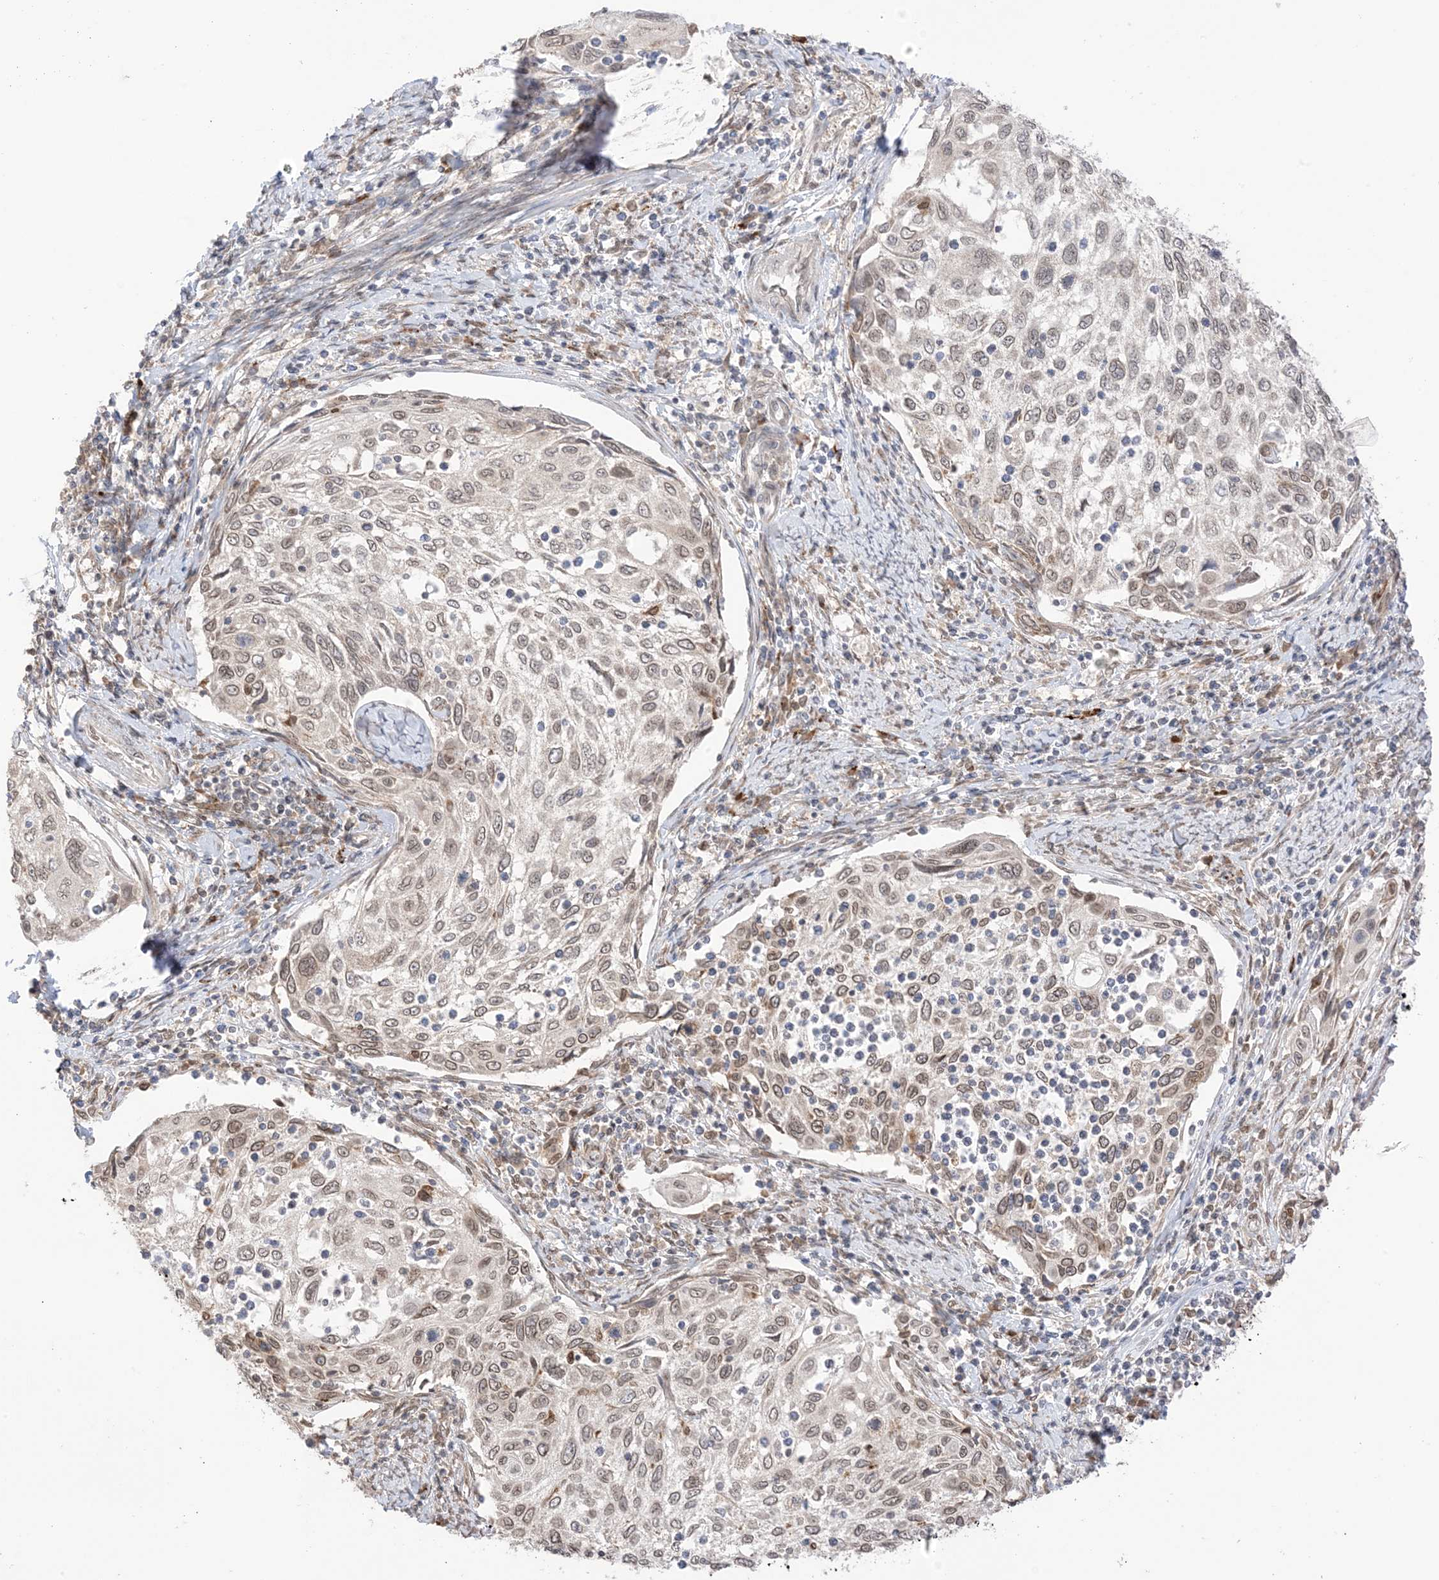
{"staining": {"intensity": "weak", "quantity": ">75%", "location": "cytoplasmic/membranous,nuclear"}, "tissue": "cervical cancer", "cell_type": "Tumor cells", "image_type": "cancer", "snomed": [{"axis": "morphology", "description": "Squamous cell carcinoma, NOS"}, {"axis": "topography", "description": "Cervix"}], "caption": "A high-resolution histopathology image shows IHC staining of cervical squamous cell carcinoma, which demonstrates weak cytoplasmic/membranous and nuclear staining in about >75% of tumor cells.", "gene": "UBE2E2", "patient": {"sex": "female", "age": 70}}